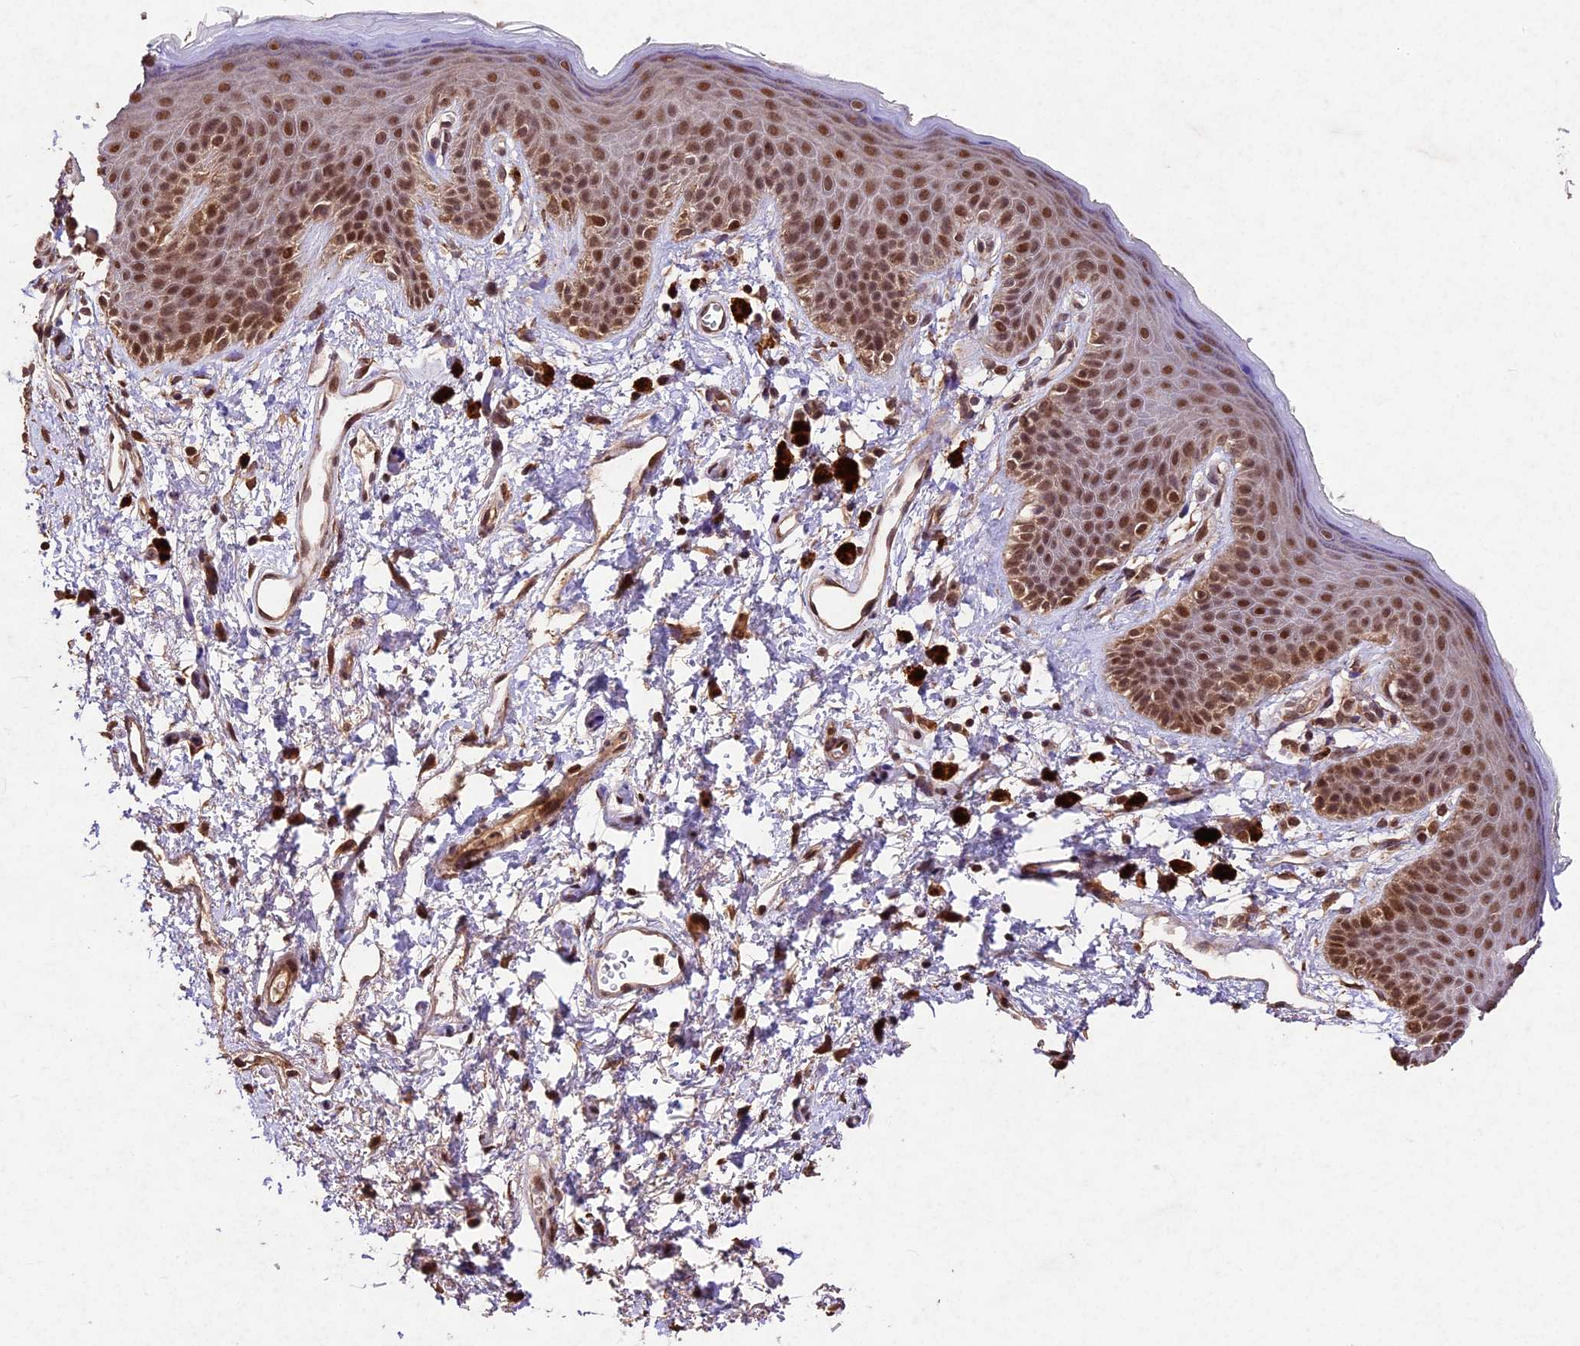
{"staining": {"intensity": "moderate", "quantity": ">75%", "location": "nuclear"}, "tissue": "skin", "cell_type": "Epidermal cells", "image_type": "normal", "snomed": [{"axis": "morphology", "description": "Normal tissue, NOS"}, {"axis": "topography", "description": "Anal"}], "caption": "IHC of unremarkable human skin reveals medium levels of moderate nuclear expression in about >75% of epidermal cells.", "gene": "CDKN2AIP", "patient": {"sex": "female", "age": 46}}